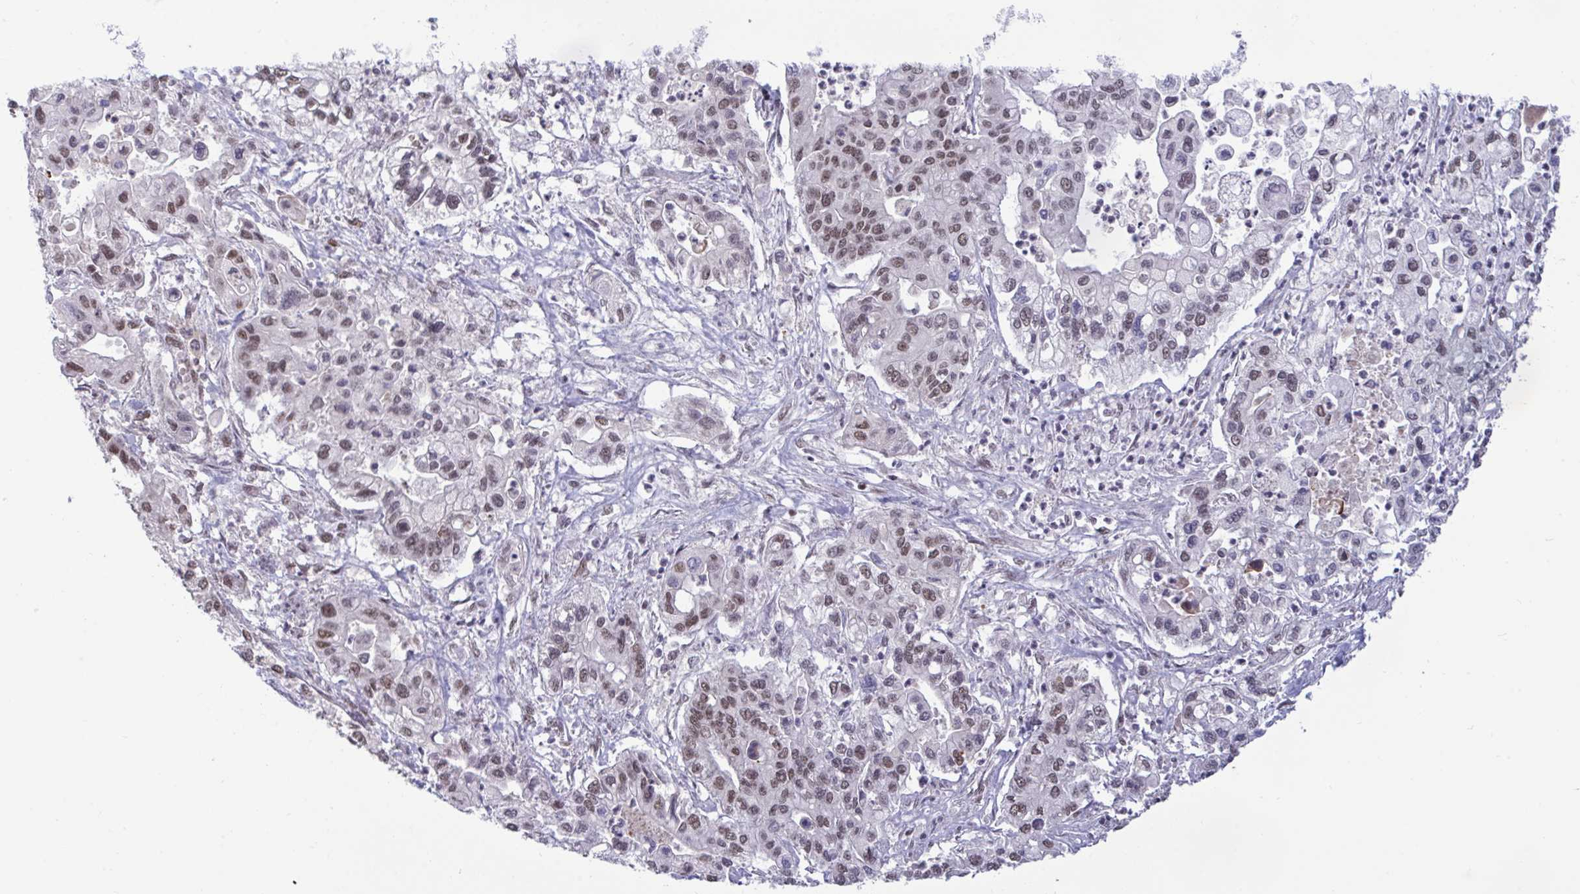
{"staining": {"intensity": "weak", "quantity": ">75%", "location": "nuclear"}, "tissue": "pancreatic cancer", "cell_type": "Tumor cells", "image_type": "cancer", "snomed": [{"axis": "morphology", "description": "Adenocarcinoma, NOS"}, {"axis": "topography", "description": "Pancreas"}], "caption": "Immunohistochemistry (IHC) of adenocarcinoma (pancreatic) displays low levels of weak nuclear staining in approximately >75% of tumor cells.", "gene": "PUF60", "patient": {"sex": "male", "age": 62}}